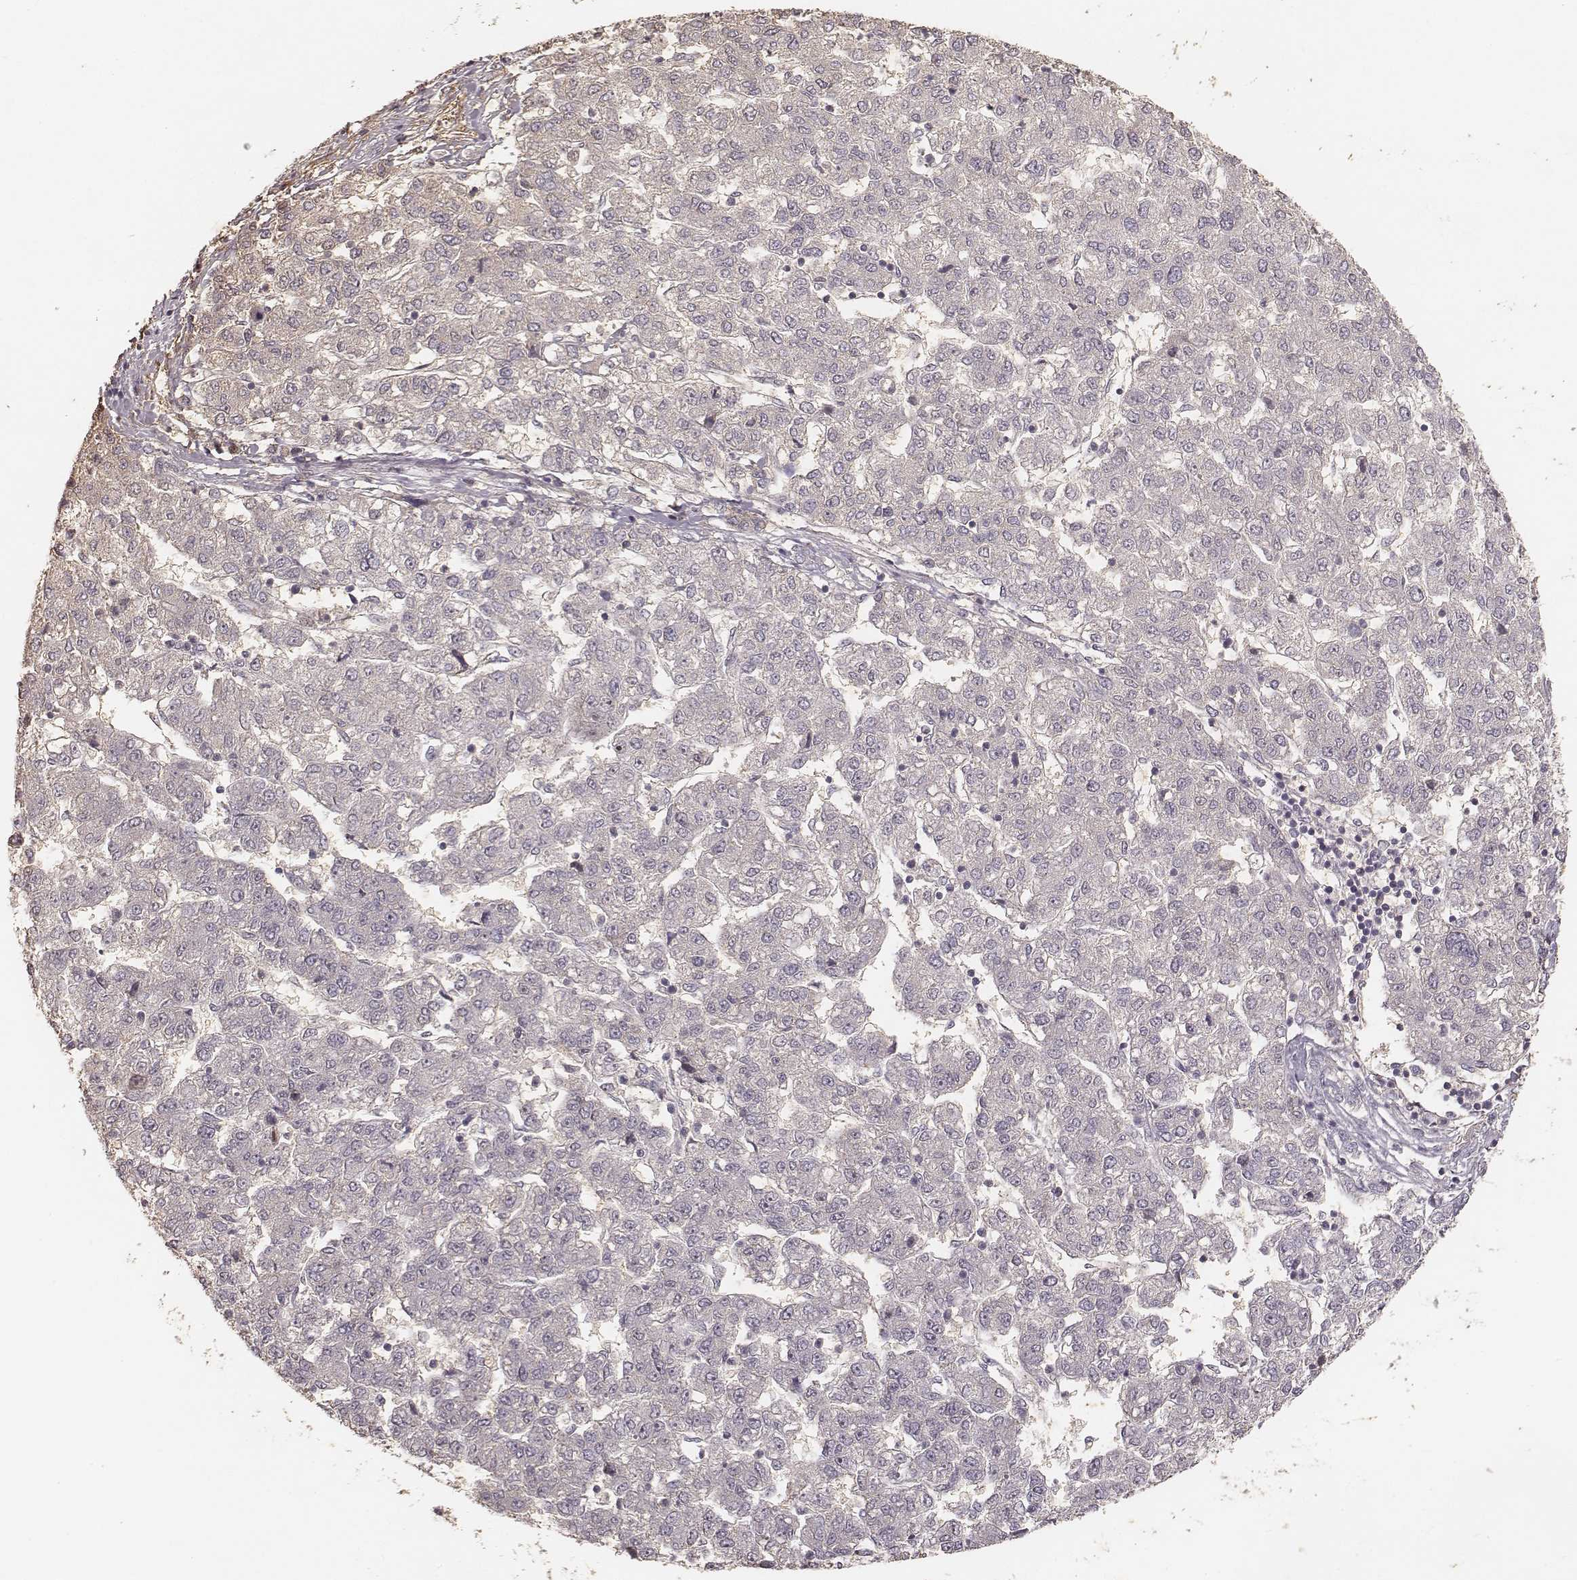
{"staining": {"intensity": "negative", "quantity": "none", "location": "none"}, "tissue": "liver cancer", "cell_type": "Tumor cells", "image_type": "cancer", "snomed": [{"axis": "morphology", "description": "Carcinoma, Hepatocellular, NOS"}, {"axis": "topography", "description": "Liver"}], "caption": "High power microscopy micrograph of an immunohistochemistry micrograph of liver cancer (hepatocellular carcinoma), revealing no significant positivity in tumor cells.", "gene": "MADCAM1", "patient": {"sex": "male", "age": 56}}